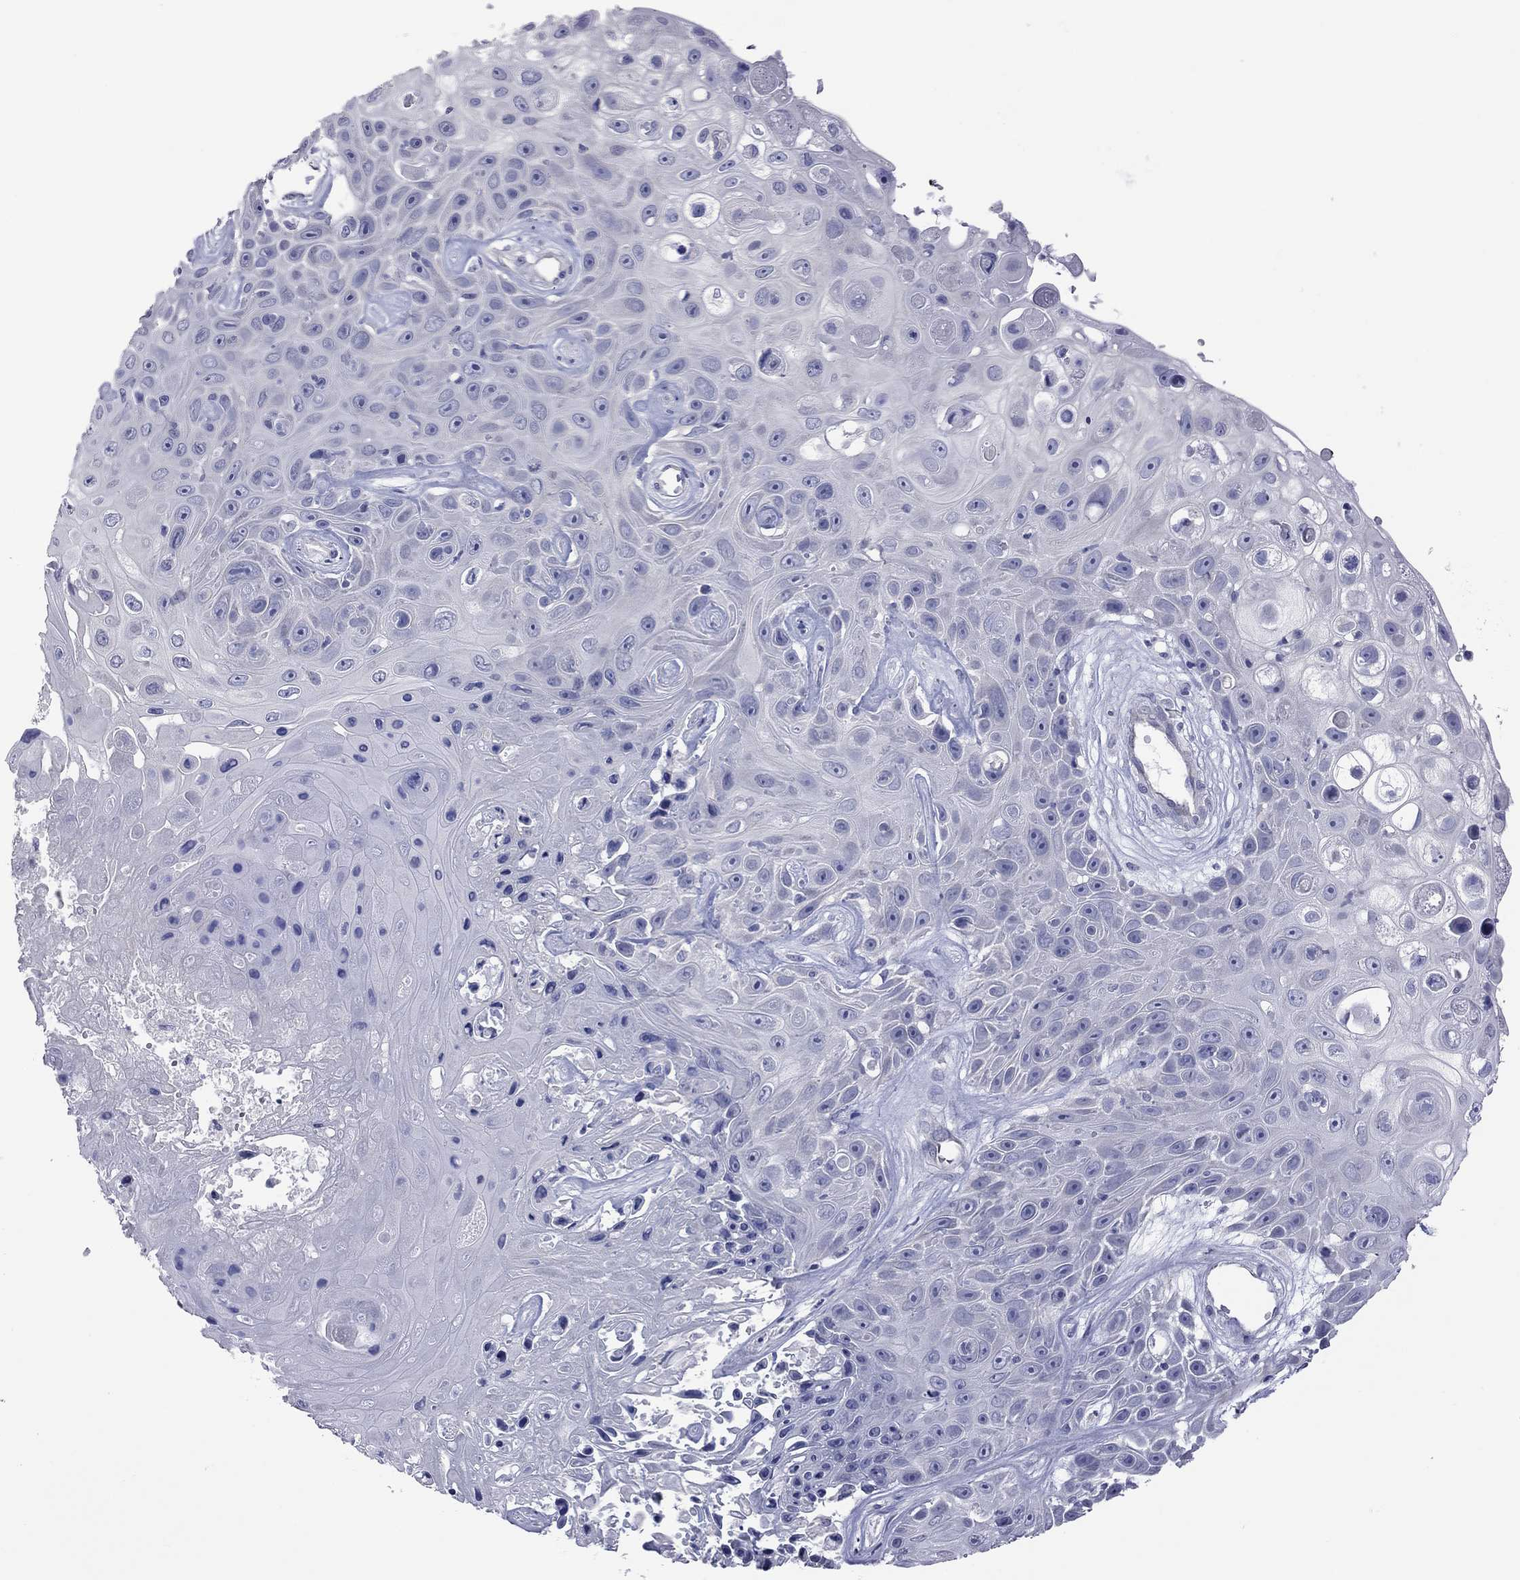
{"staining": {"intensity": "negative", "quantity": "none", "location": "none"}, "tissue": "skin cancer", "cell_type": "Tumor cells", "image_type": "cancer", "snomed": [{"axis": "morphology", "description": "Squamous cell carcinoma, NOS"}, {"axis": "topography", "description": "Skin"}], "caption": "IHC of human squamous cell carcinoma (skin) demonstrates no positivity in tumor cells. (Immunohistochemistry, brightfield microscopy, high magnification).", "gene": "HYLS1", "patient": {"sex": "male", "age": 82}}